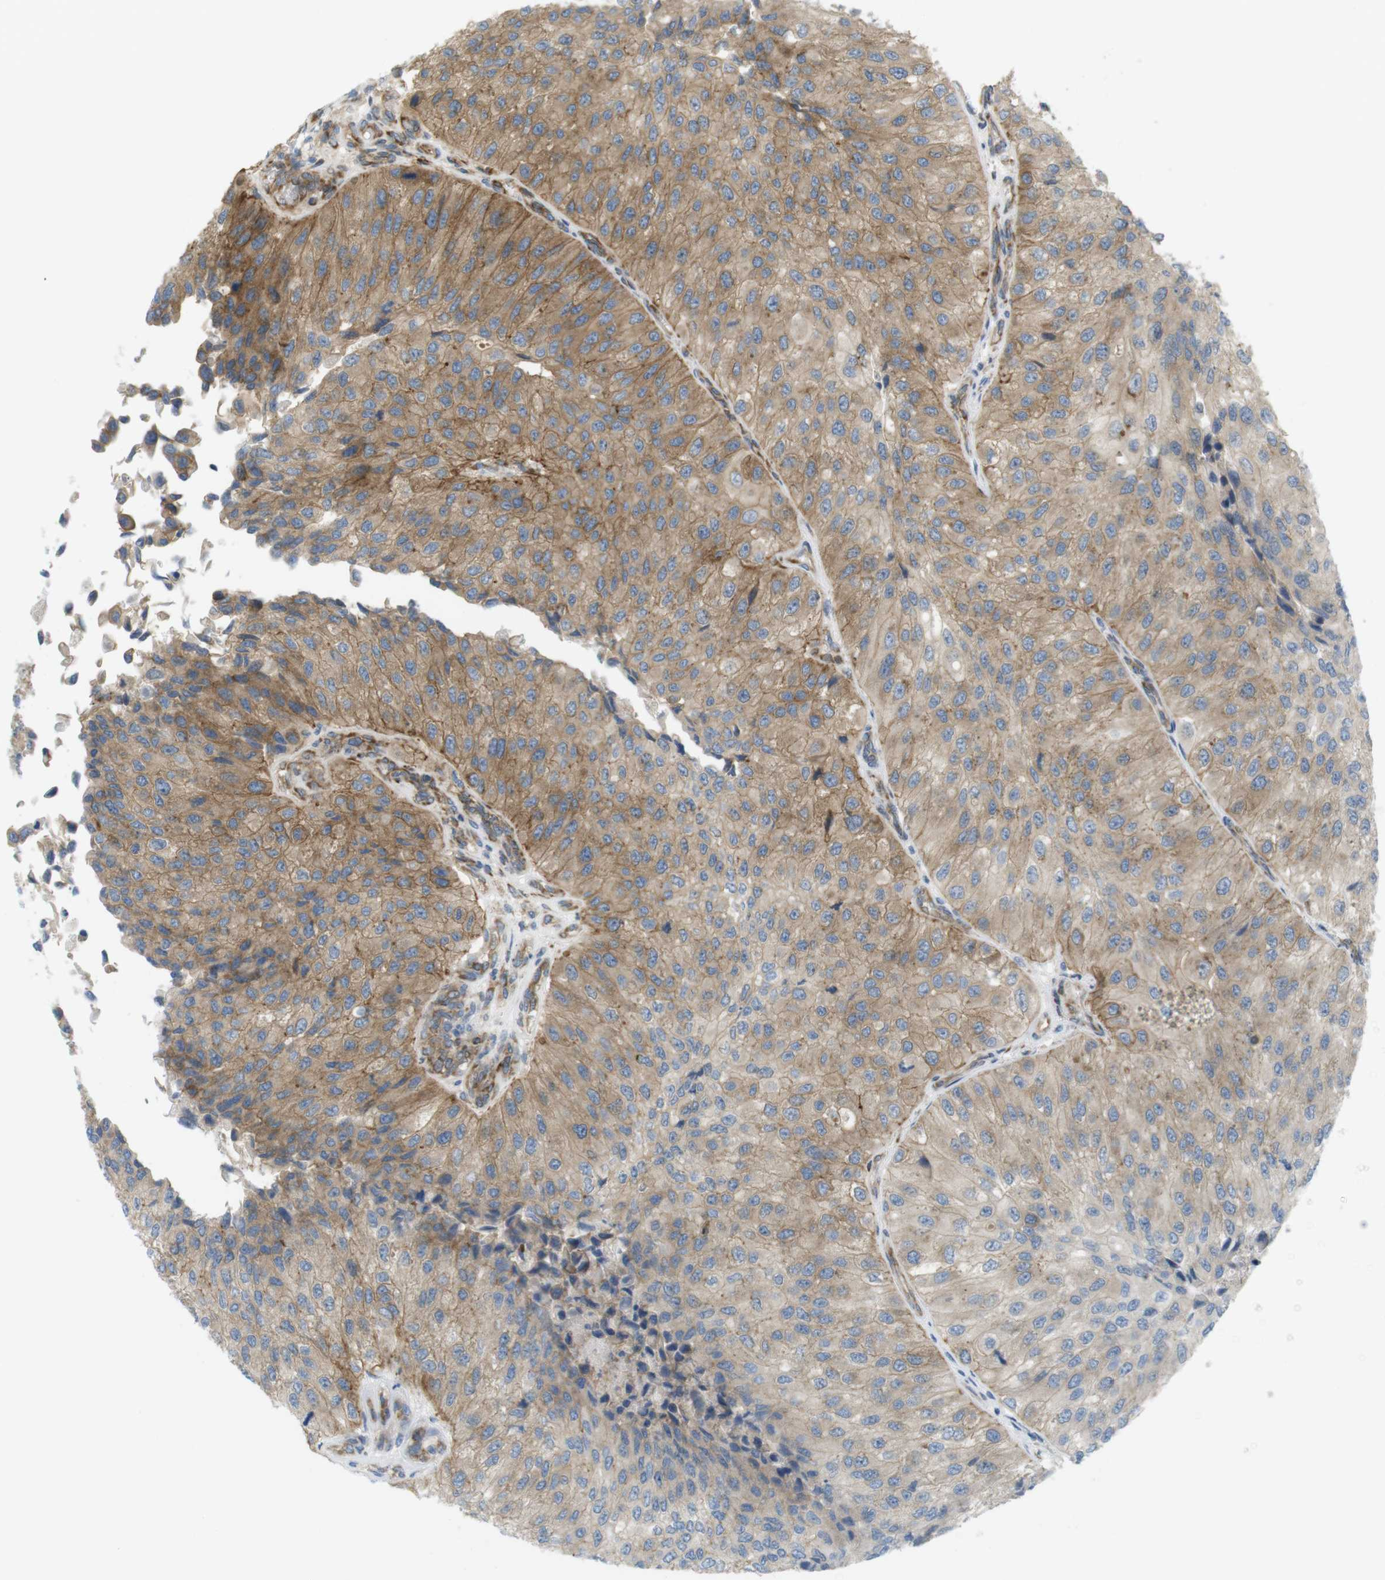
{"staining": {"intensity": "moderate", "quantity": ">75%", "location": "cytoplasmic/membranous"}, "tissue": "urothelial cancer", "cell_type": "Tumor cells", "image_type": "cancer", "snomed": [{"axis": "morphology", "description": "Urothelial carcinoma, High grade"}, {"axis": "topography", "description": "Kidney"}, {"axis": "topography", "description": "Urinary bladder"}], "caption": "This micrograph exhibits immunohistochemistry staining of urothelial cancer, with medium moderate cytoplasmic/membranous positivity in approximately >75% of tumor cells.", "gene": "GJC3", "patient": {"sex": "male", "age": 77}}